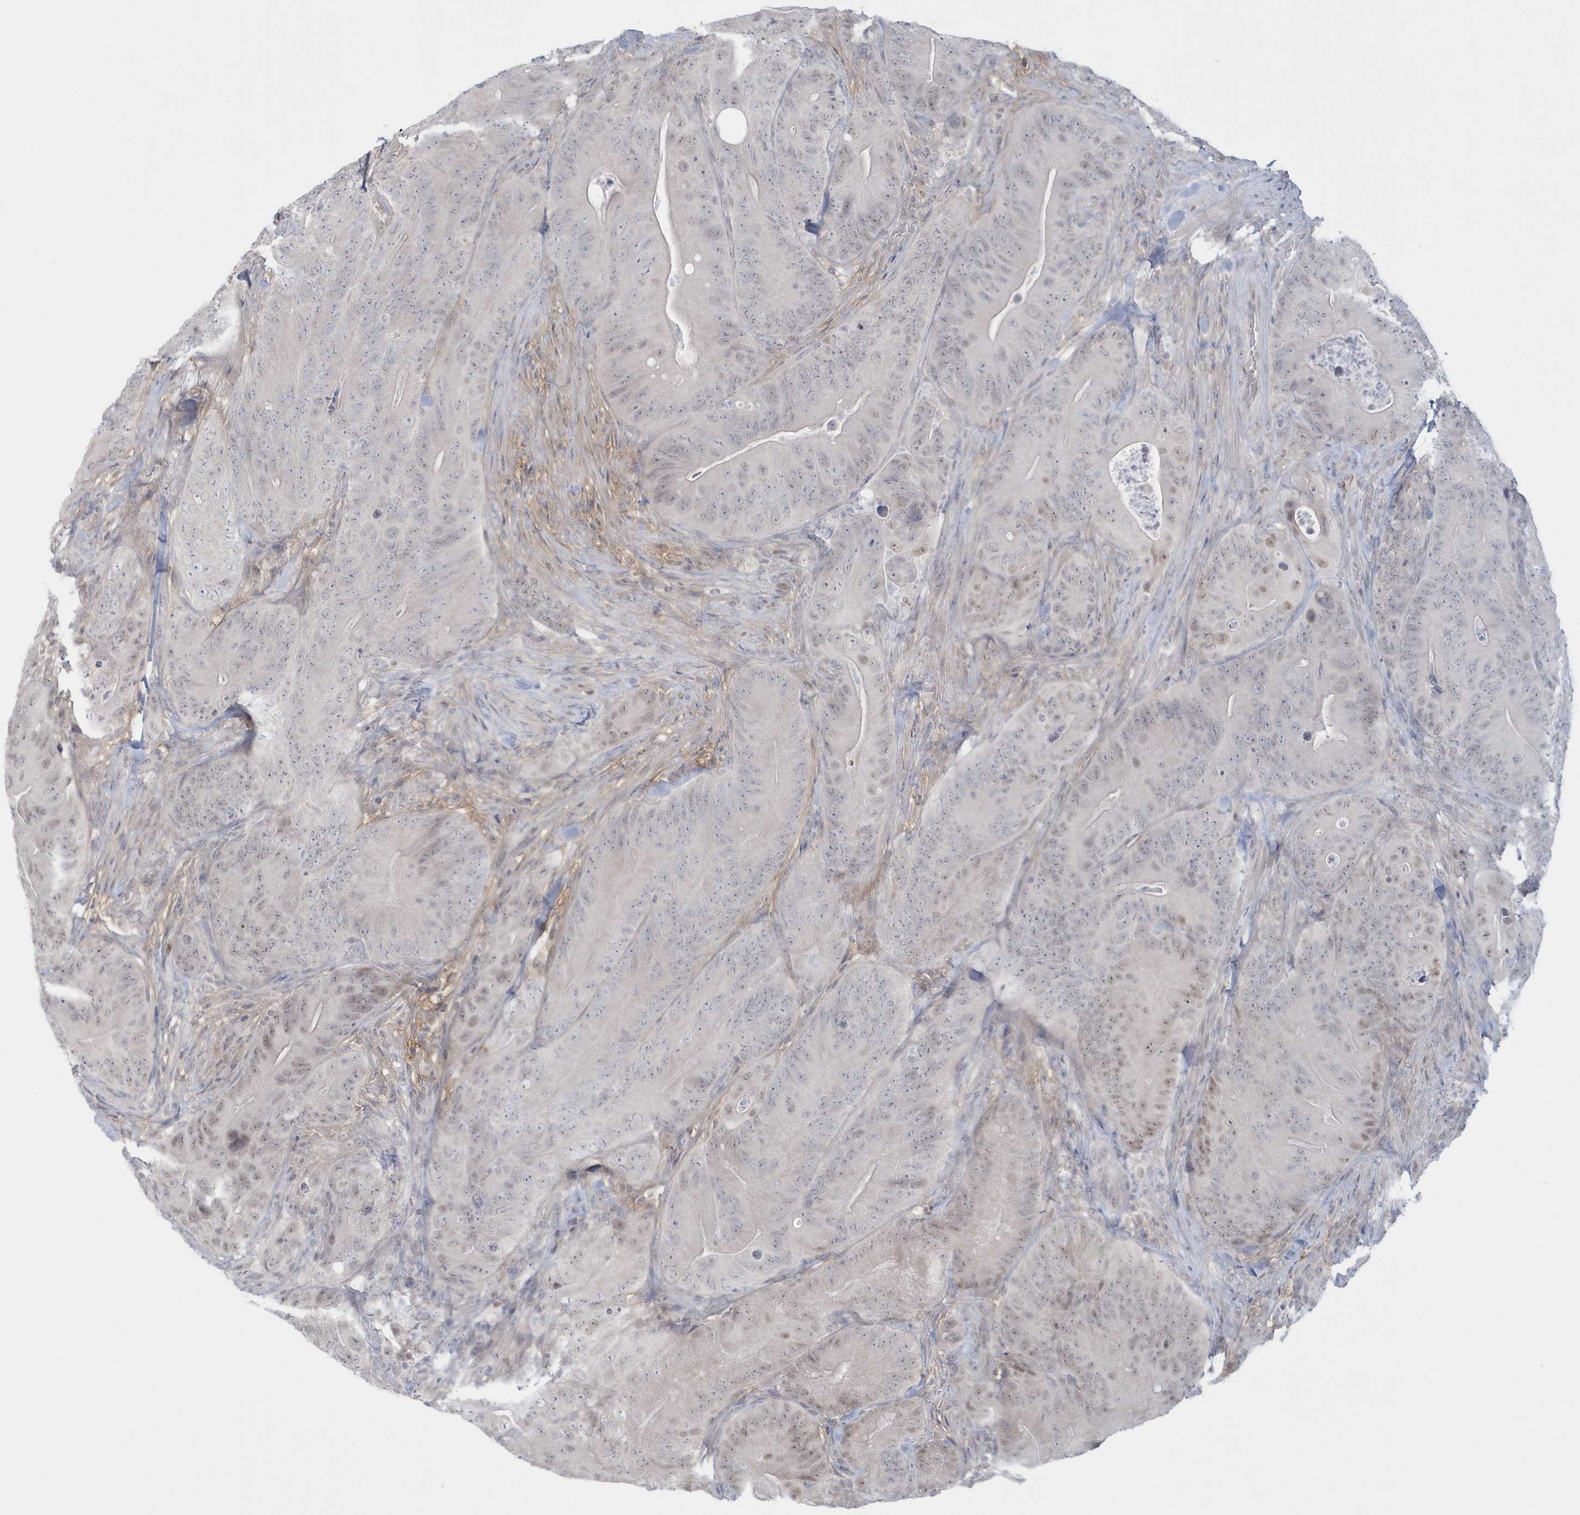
{"staining": {"intensity": "weak", "quantity": "<25%", "location": "nuclear"}, "tissue": "colorectal cancer", "cell_type": "Tumor cells", "image_type": "cancer", "snomed": [{"axis": "morphology", "description": "Normal tissue, NOS"}, {"axis": "topography", "description": "Colon"}], "caption": "A high-resolution photomicrograph shows immunohistochemistry (IHC) staining of colorectal cancer, which exhibits no significant positivity in tumor cells.", "gene": "HERC6", "patient": {"sex": "female", "age": 82}}